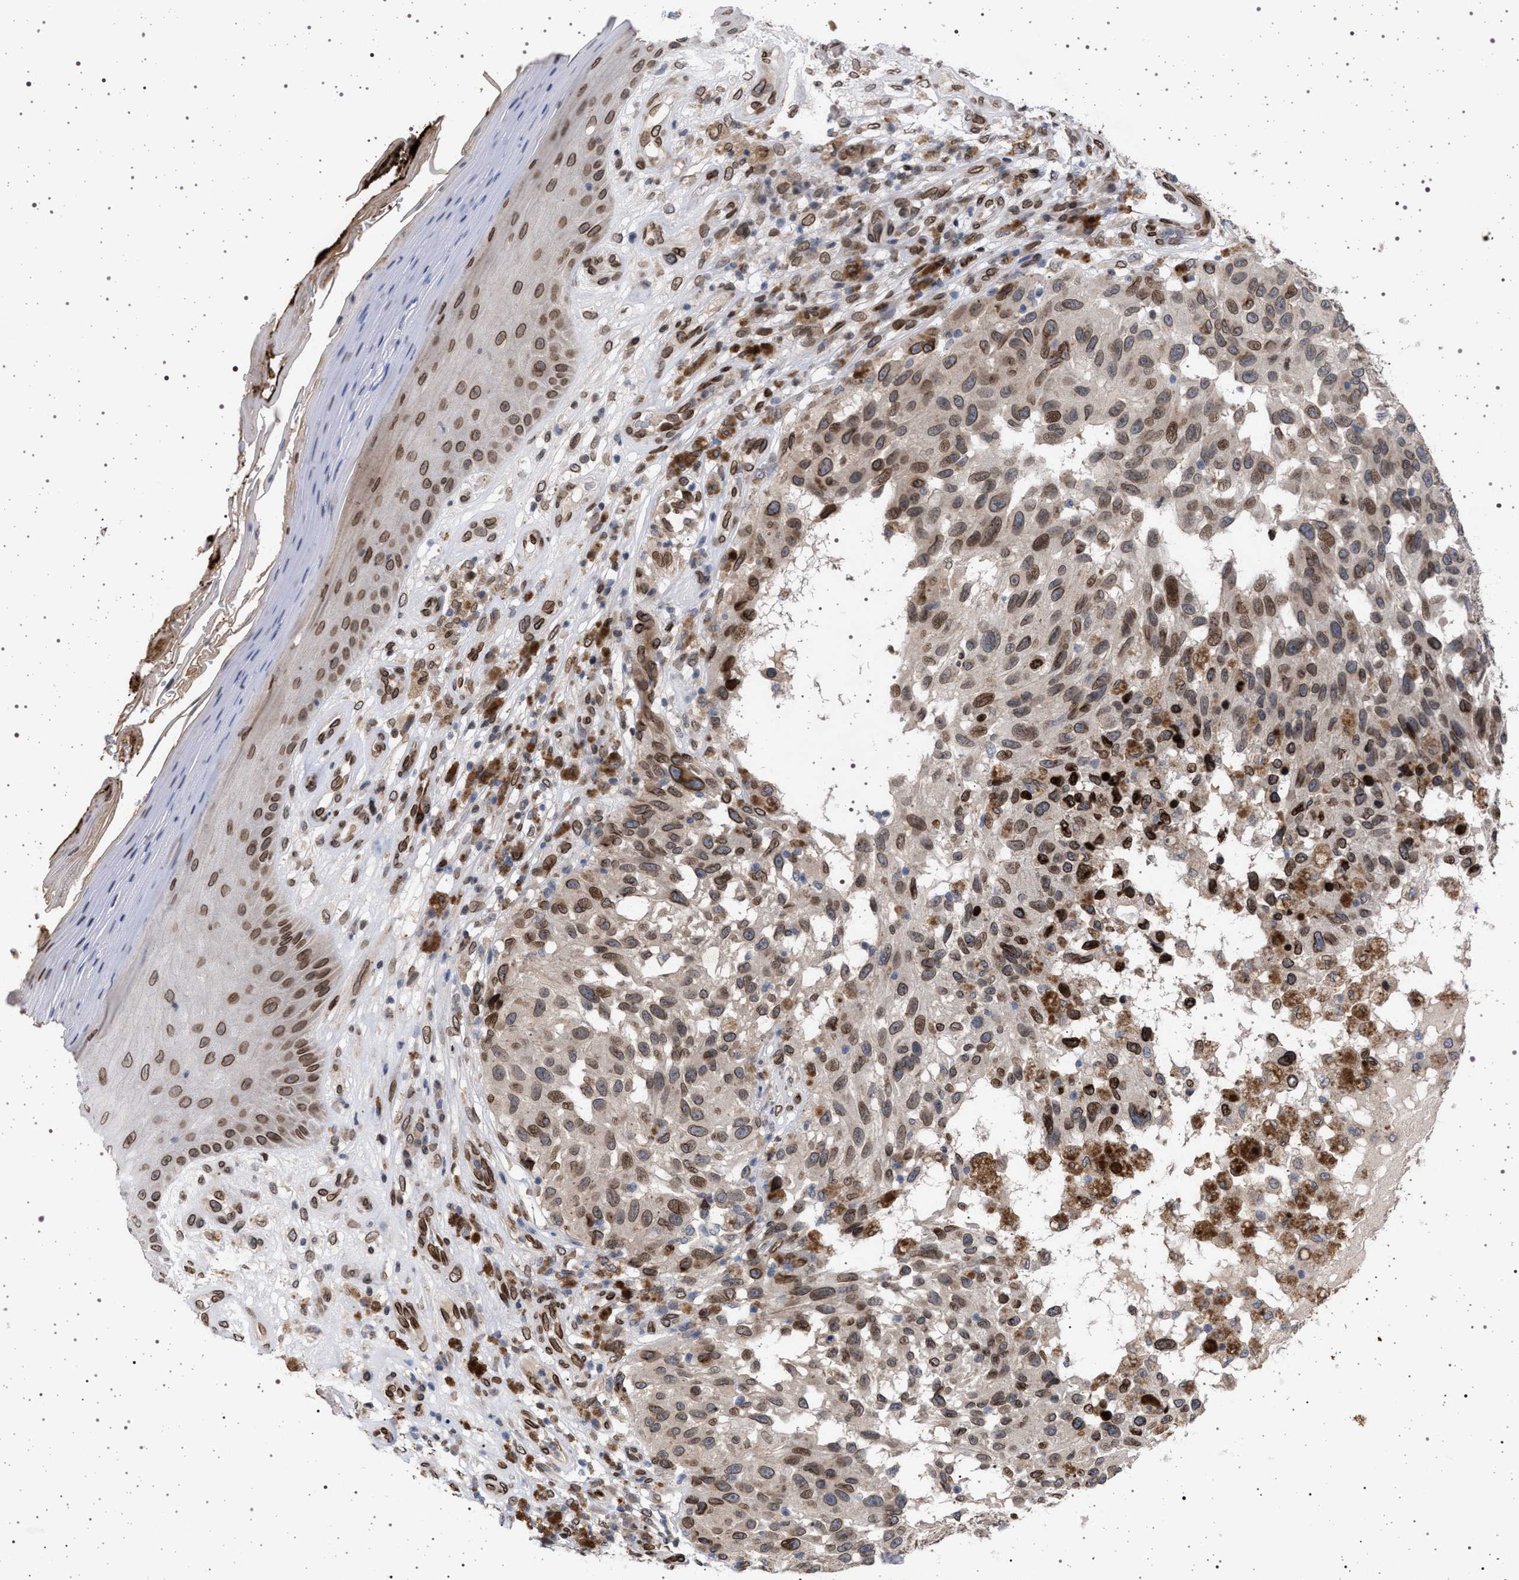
{"staining": {"intensity": "moderate", "quantity": ">75%", "location": "cytoplasmic/membranous,nuclear"}, "tissue": "melanoma", "cell_type": "Tumor cells", "image_type": "cancer", "snomed": [{"axis": "morphology", "description": "Malignant melanoma, NOS"}, {"axis": "topography", "description": "Skin"}], "caption": "This image reveals immunohistochemistry (IHC) staining of human malignant melanoma, with medium moderate cytoplasmic/membranous and nuclear staining in approximately >75% of tumor cells.", "gene": "ING2", "patient": {"sex": "female", "age": 73}}